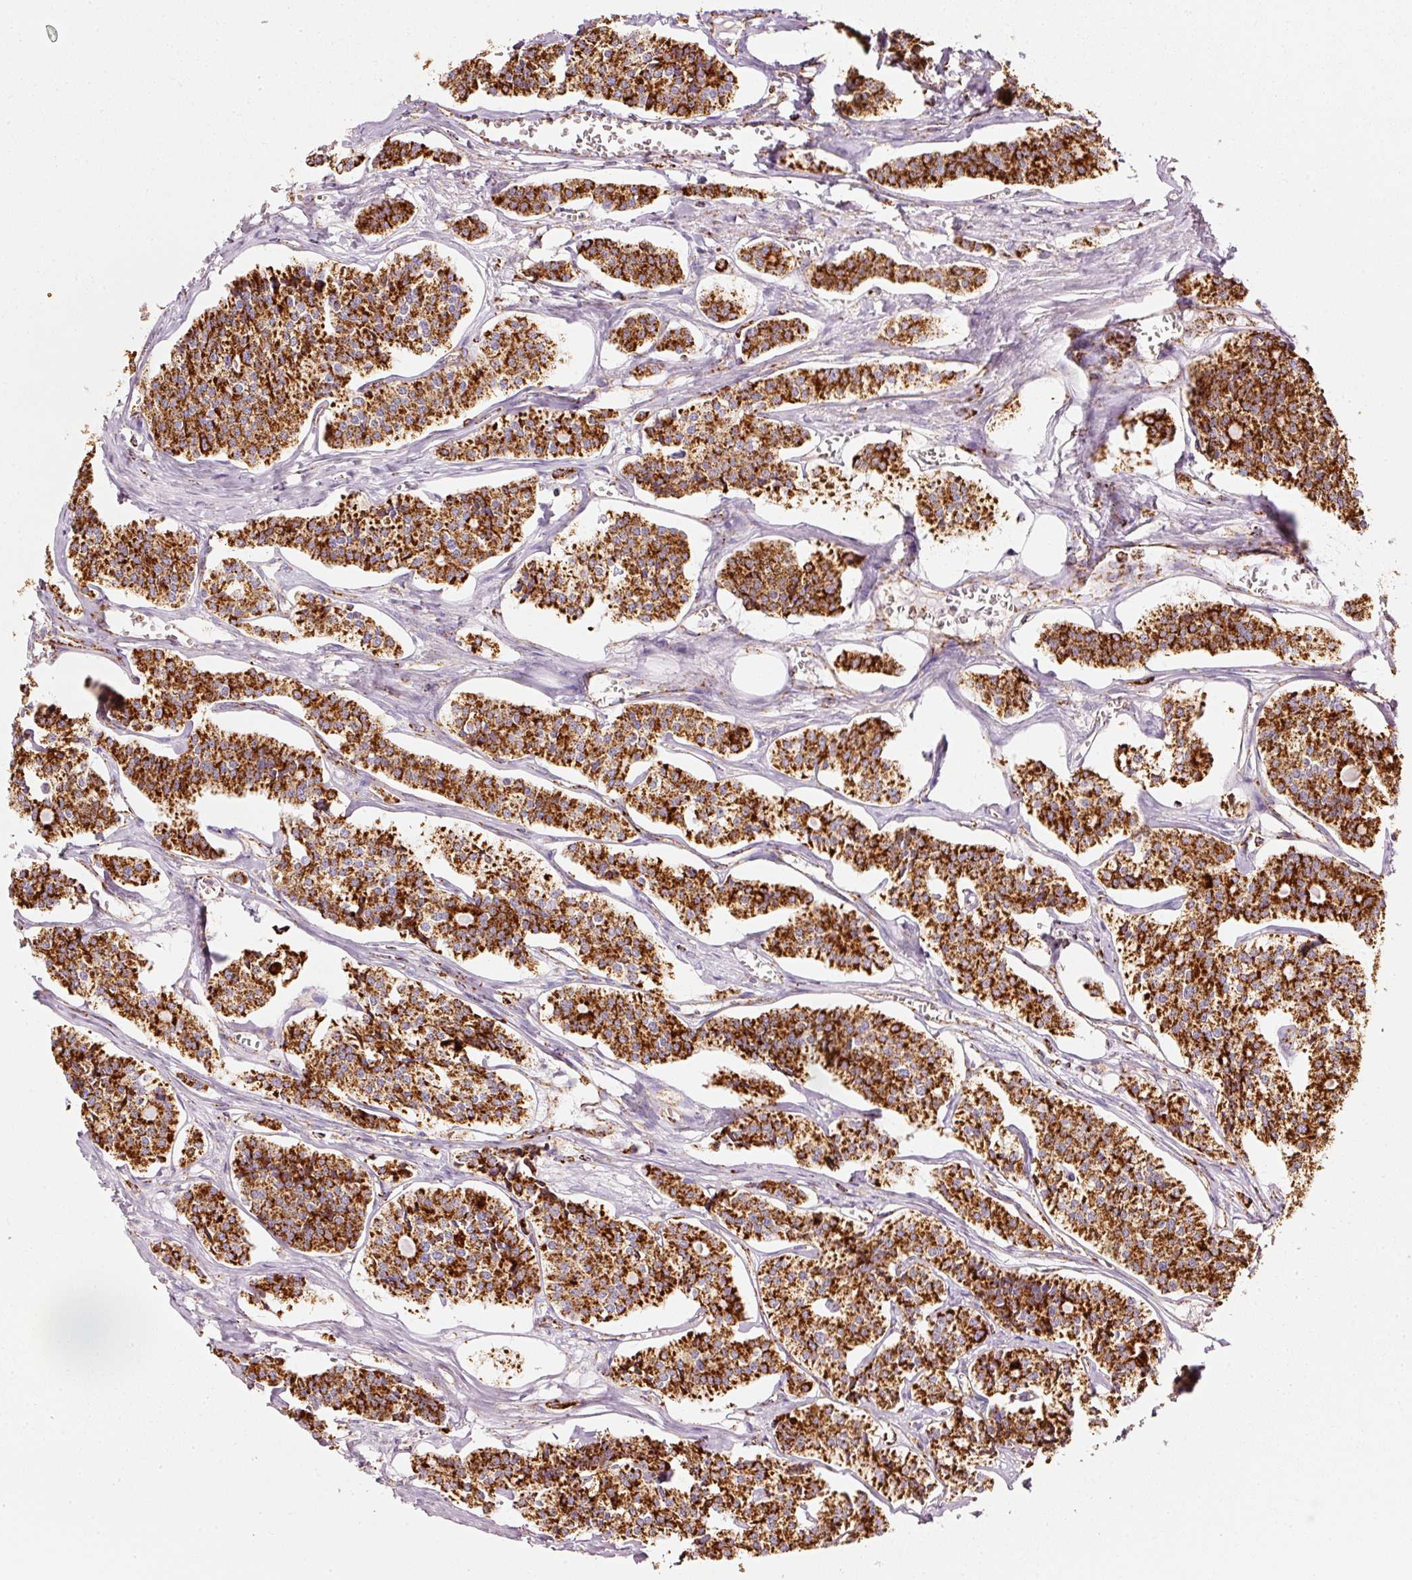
{"staining": {"intensity": "strong", "quantity": ">75%", "location": "cytoplasmic/membranous"}, "tissue": "carcinoid", "cell_type": "Tumor cells", "image_type": "cancer", "snomed": [{"axis": "morphology", "description": "Carcinoid, malignant, NOS"}, {"axis": "topography", "description": "Small intestine"}], "caption": "This is an image of IHC staining of carcinoid, which shows strong staining in the cytoplasmic/membranous of tumor cells.", "gene": "MT-CO2", "patient": {"sex": "male", "age": 63}}